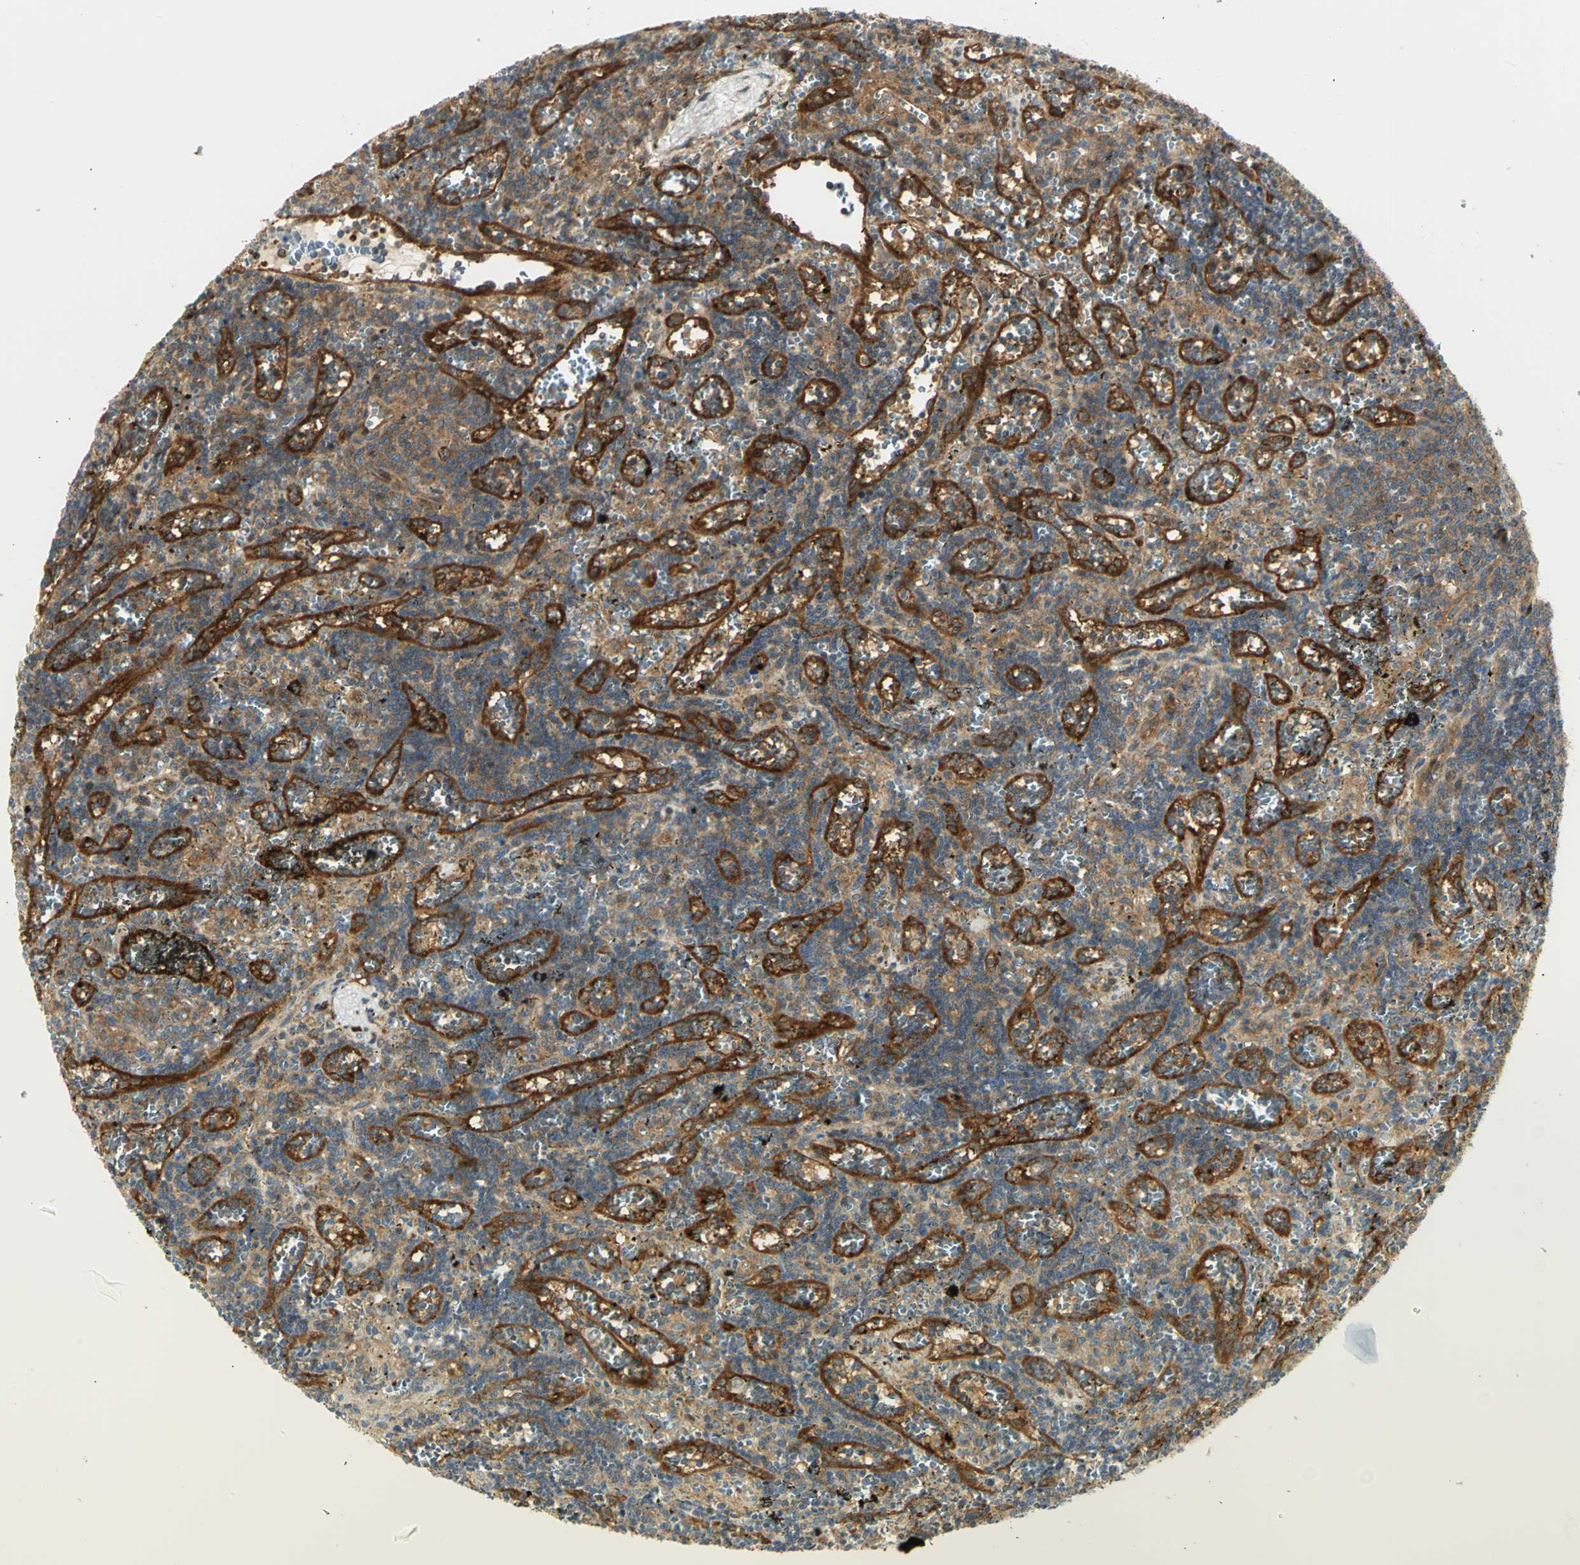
{"staining": {"intensity": "moderate", "quantity": ">75%", "location": "cytoplasmic/membranous"}, "tissue": "lymphoma", "cell_type": "Tumor cells", "image_type": "cancer", "snomed": [{"axis": "morphology", "description": "Malignant lymphoma, non-Hodgkin's type, Low grade"}, {"axis": "topography", "description": "Spleen"}], "caption": "Lymphoma stained with immunohistochemistry shows moderate cytoplasmic/membranous positivity in about >75% of tumor cells.", "gene": "EEA1", "patient": {"sex": "male", "age": 60}}